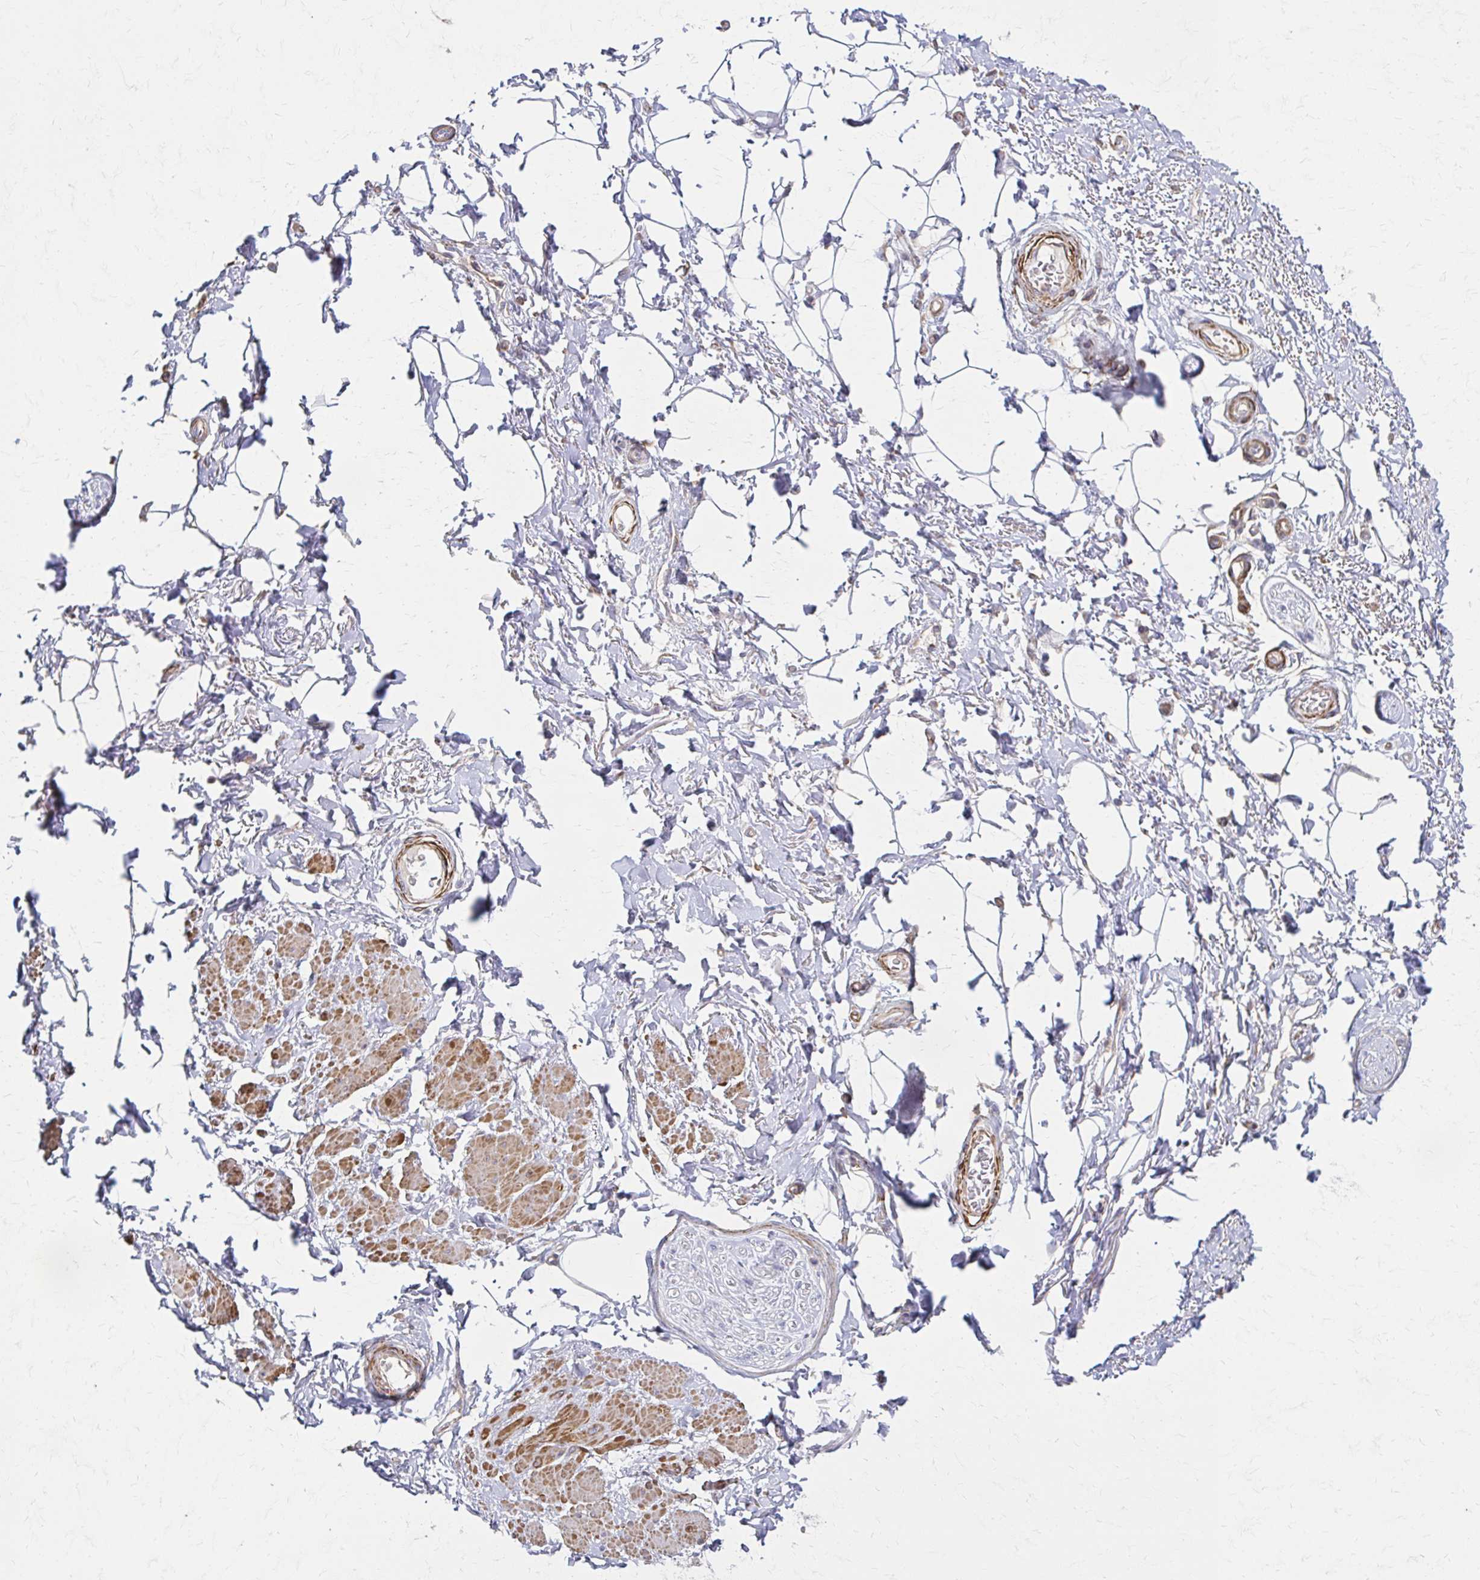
{"staining": {"intensity": "negative", "quantity": "none", "location": "none"}, "tissue": "adipose tissue", "cell_type": "Adipocytes", "image_type": "normal", "snomed": [{"axis": "morphology", "description": "Normal tissue, NOS"}, {"axis": "topography", "description": "Peripheral nerve tissue"}], "caption": "This is an immunohistochemistry (IHC) histopathology image of benign human adipose tissue. There is no positivity in adipocytes.", "gene": "TIMMDC1", "patient": {"sex": "male", "age": 51}}